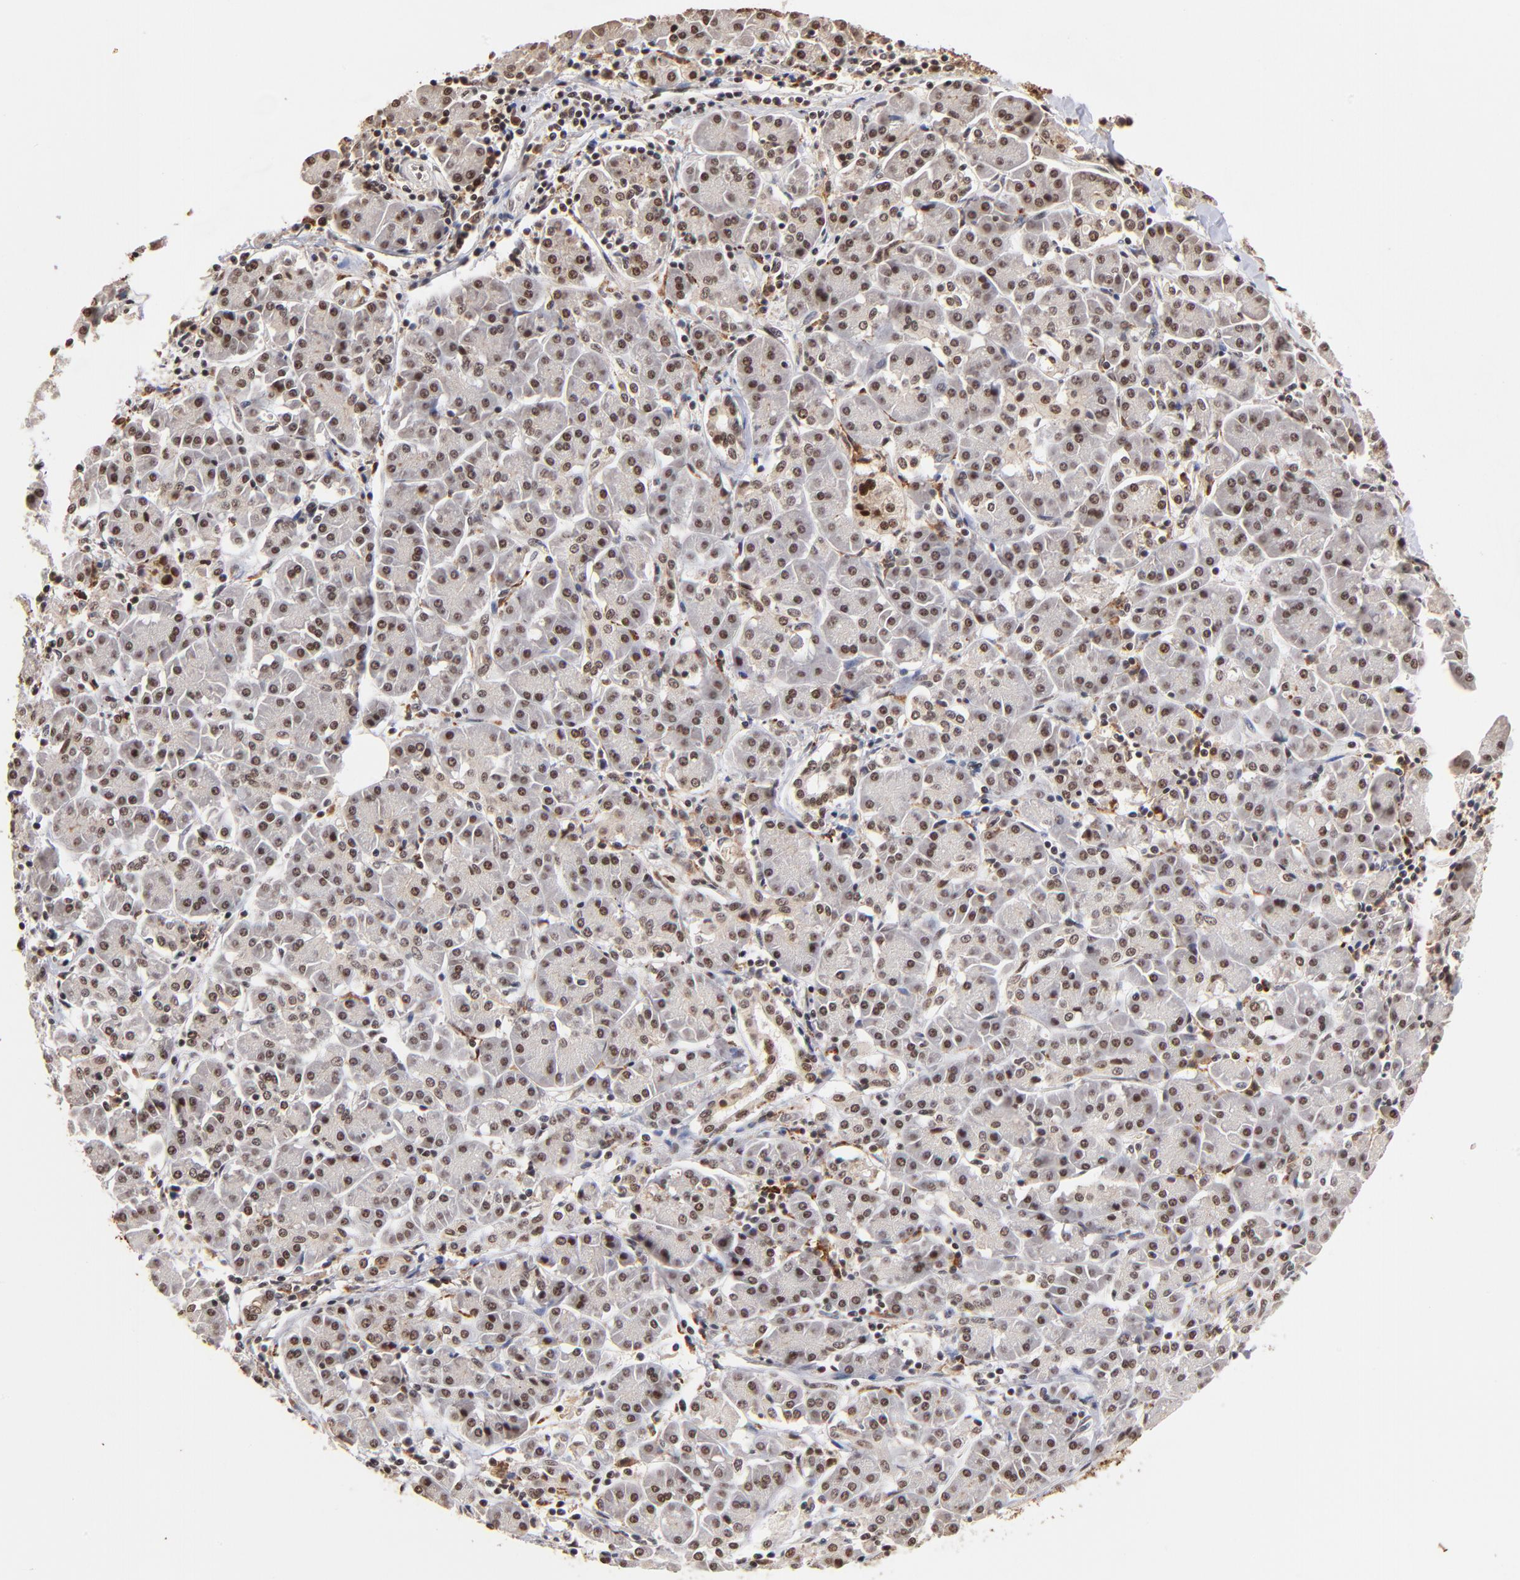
{"staining": {"intensity": "moderate", "quantity": ">75%", "location": "cytoplasmic/membranous,nuclear"}, "tissue": "pancreatic cancer", "cell_type": "Tumor cells", "image_type": "cancer", "snomed": [{"axis": "morphology", "description": "Adenocarcinoma, NOS"}, {"axis": "topography", "description": "Pancreas"}], "caption": "A brown stain highlights moderate cytoplasmic/membranous and nuclear positivity of a protein in human pancreatic cancer tumor cells.", "gene": "ZNF146", "patient": {"sex": "female", "age": 57}}